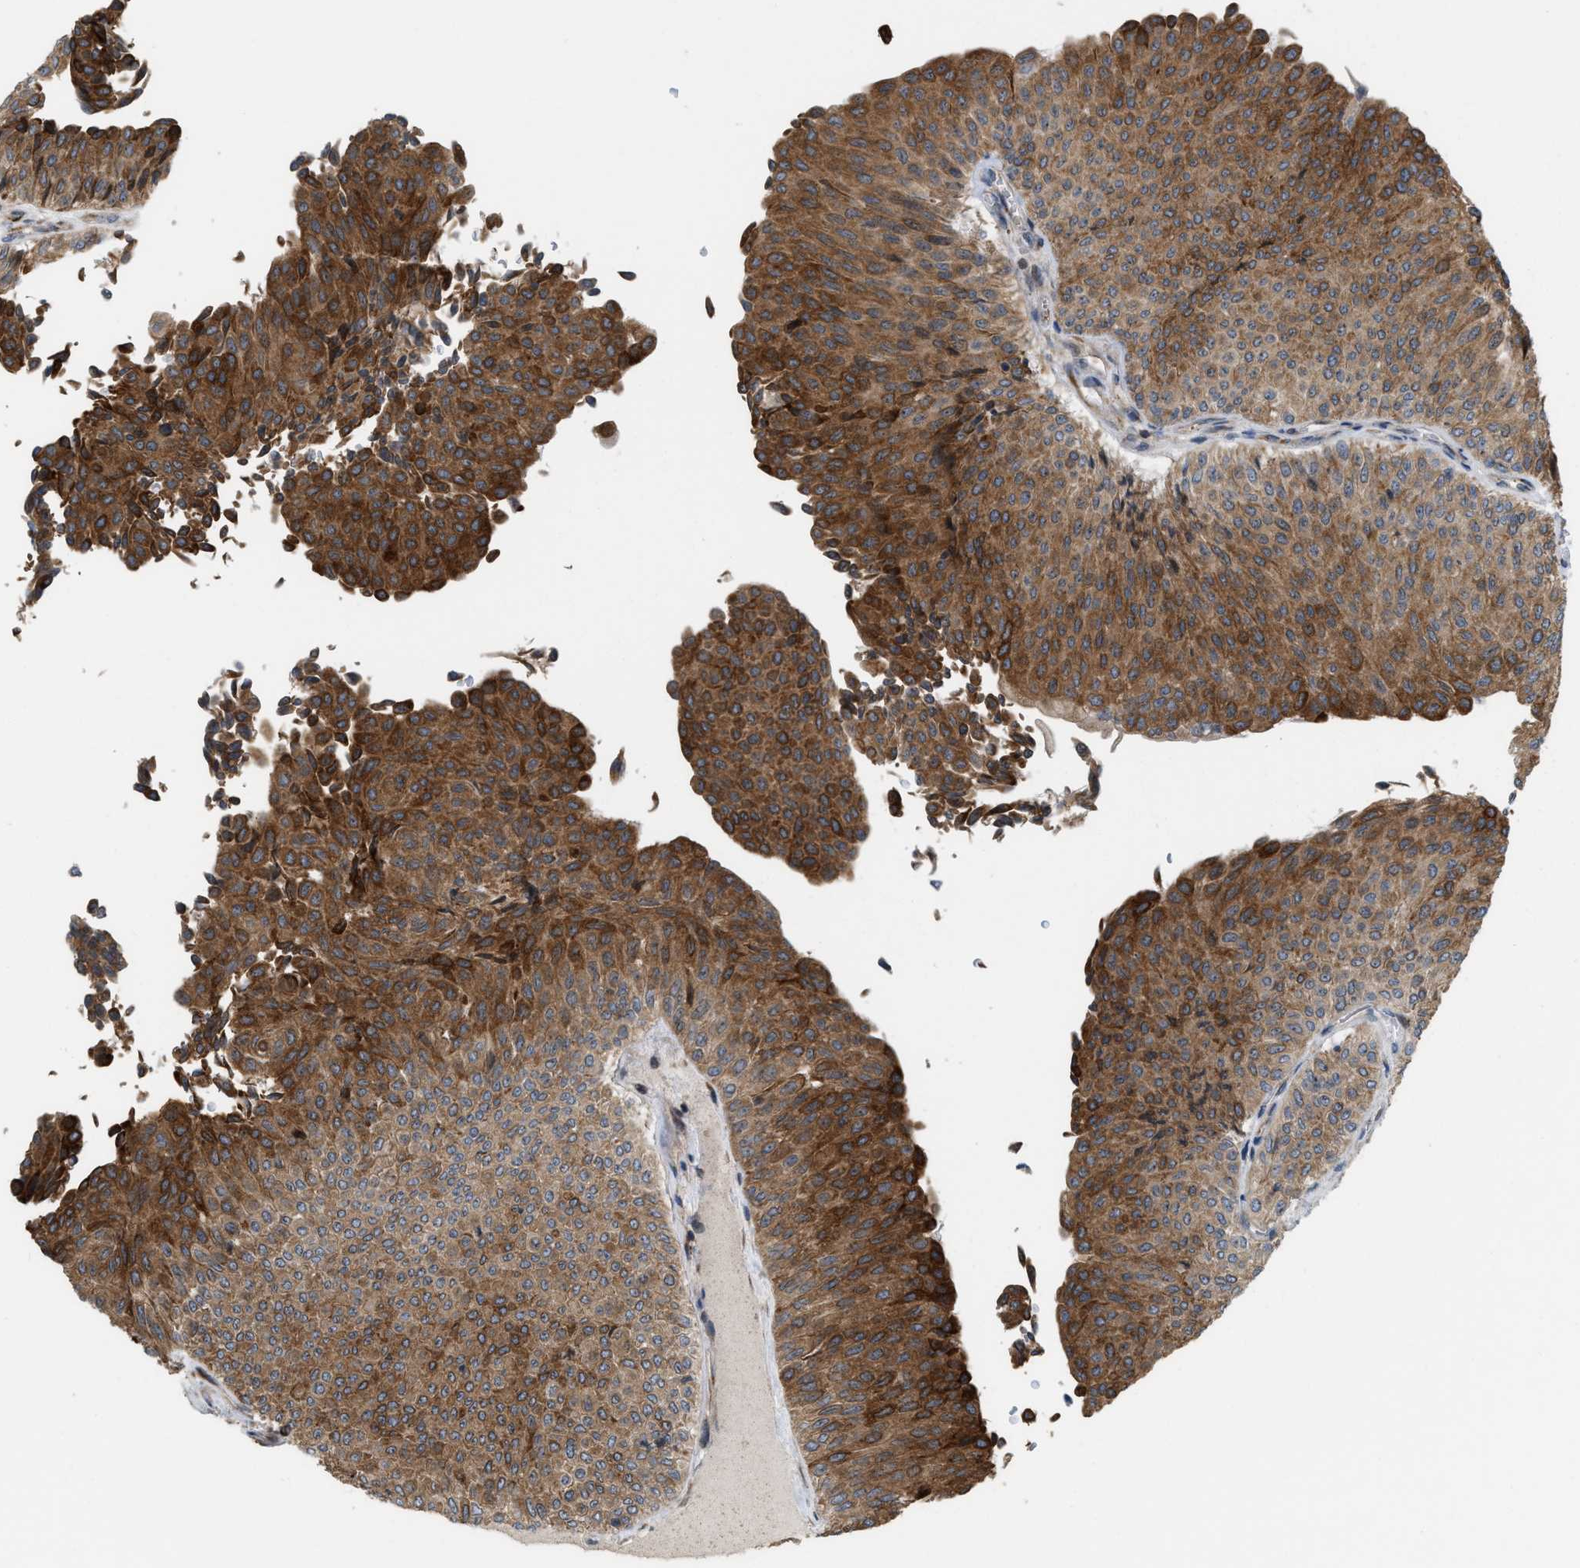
{"staining": {"intensity": "moderate", "quantity": ">75%", "location": "cytoplasmic/membranous"}, "tissue": "urothelial cancer", "cell_type": "Tumor cells", "image_type": "cancer", "snomed": [{"axis": "morphology", "description": "Urothelial carcinoma, Low grade"}, {"axis": "topography", "description": "Urinary bladder"}], "caption": "A photomicrograph of urothelial cancer stained for a protein shows moderate cytoplasmic/membranous brown staining in tumor cells.", "gene": "DIPK1A", "patient": {"sex": "male", "age": 78}}